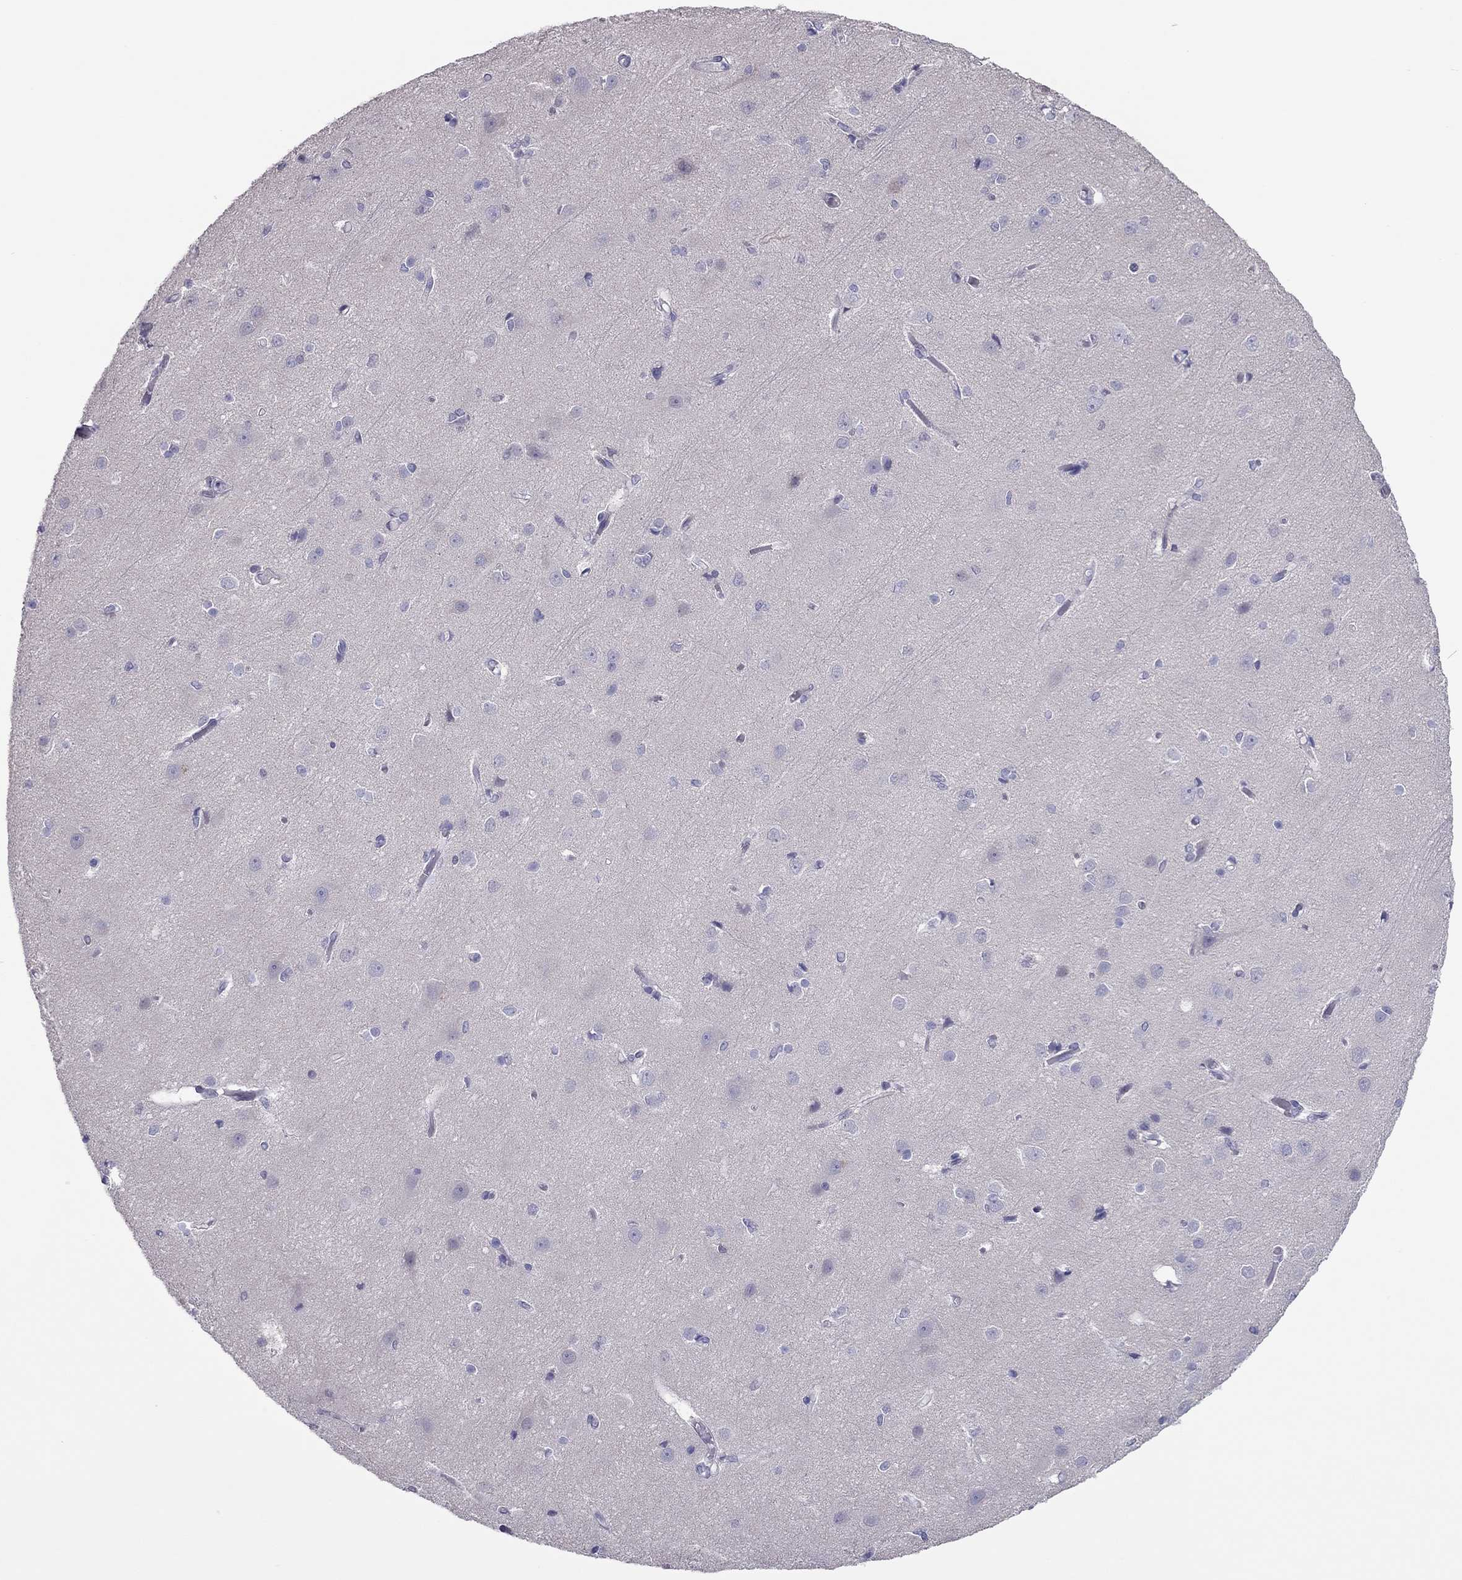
{"staining": {"intensity": "negative", "quantity": "none", "location": "none"}, "tissue": "cerebral cortex", "cell_type": "Endothelial cells", "image_type": "normal", "snomed": [{"axis": "morphology", "description": "Normal tissue, NOS"}, {"axis": "topography", "description": "Cerebral cortex"}], "caption": "Image shows no significant protein positivity in endothelial cells of normal cerebral cortex.", "gene": "SPINT3", "patient": {"sex": "male", "age": 37}}